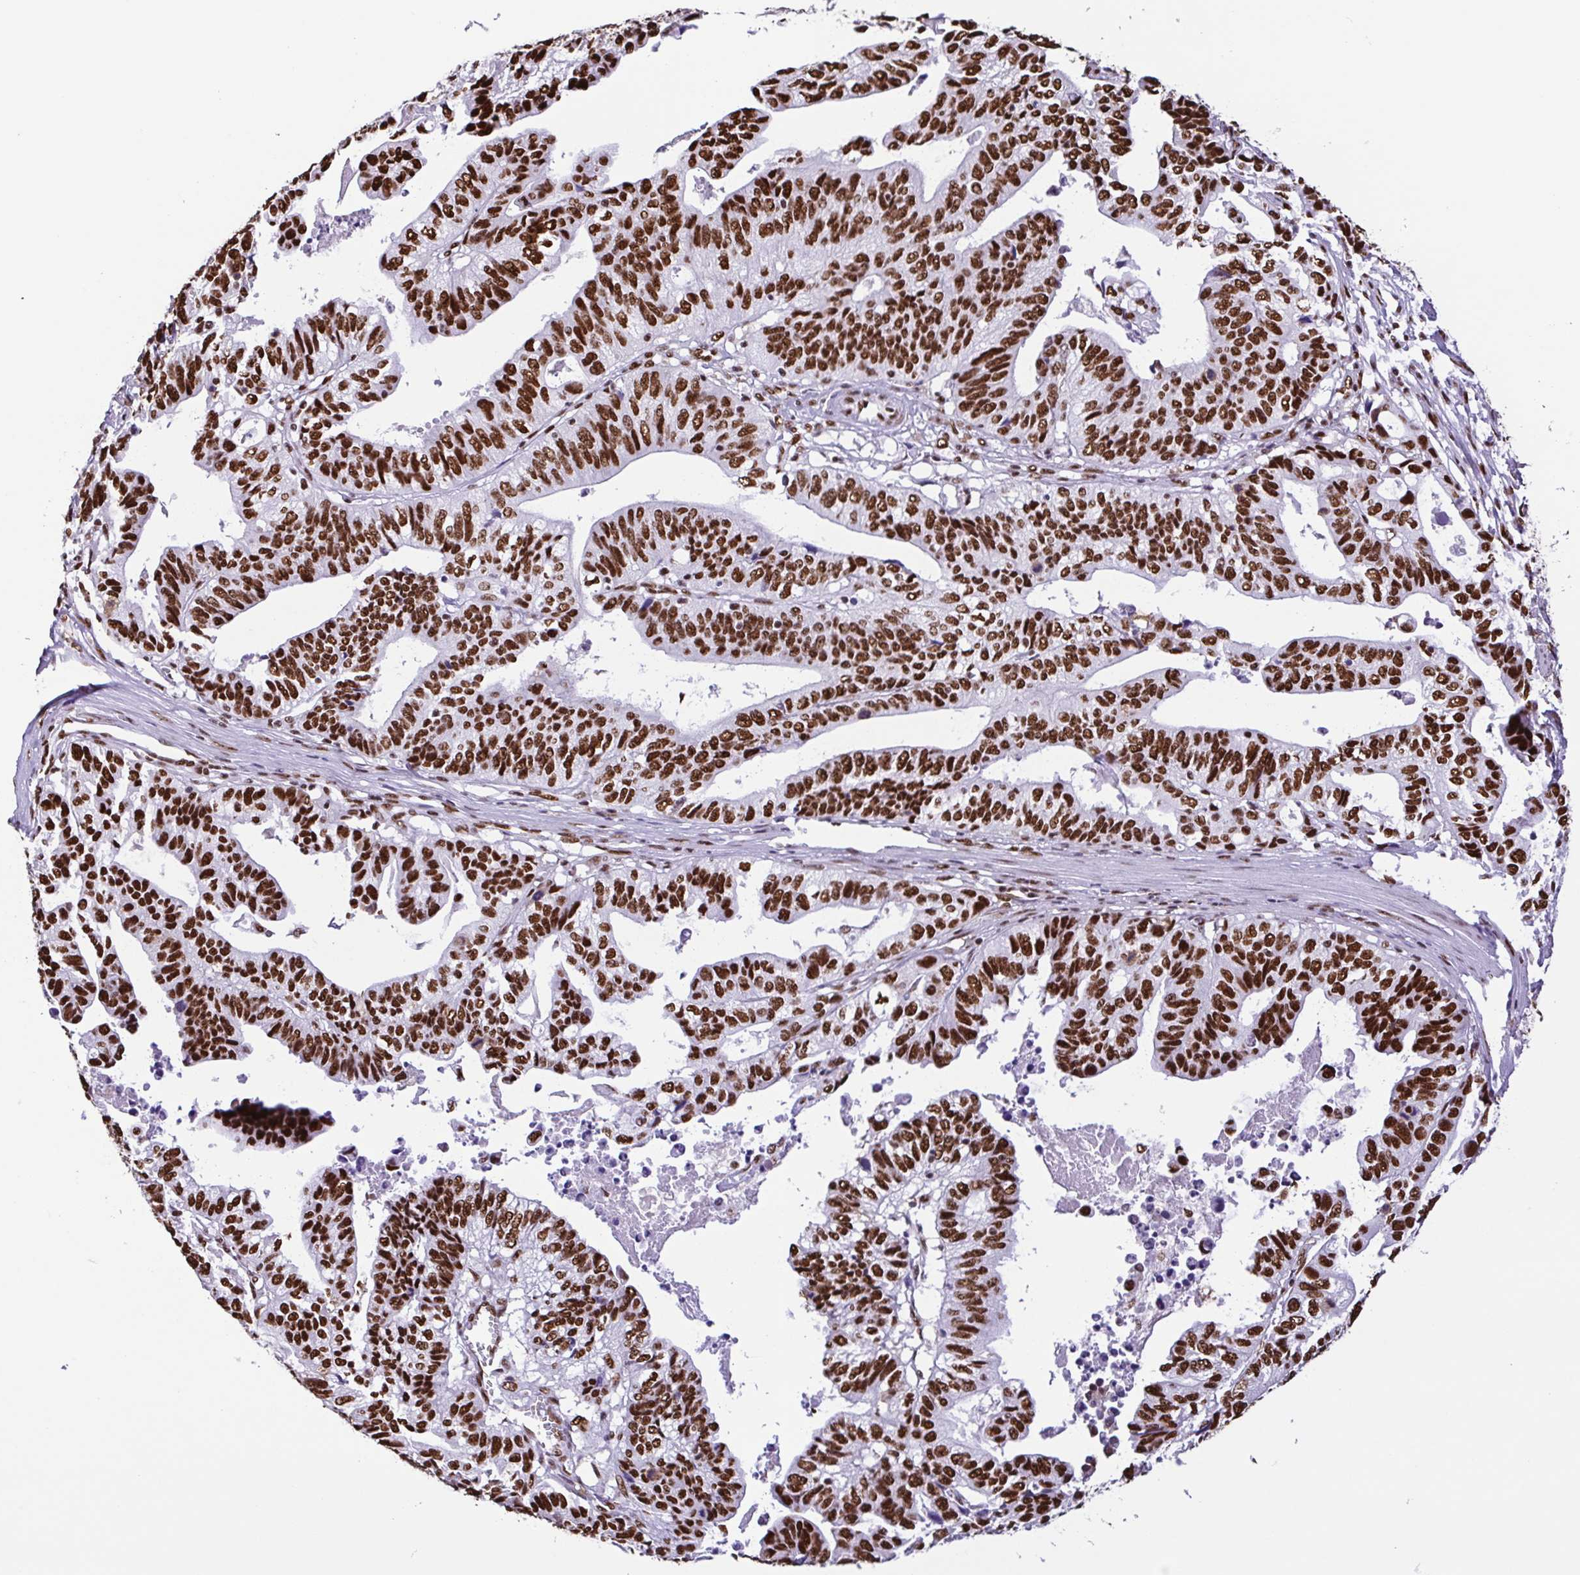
{"staining": {"intensity": "strong", "quantity": ">75%", "location": "nuclear"}, "tissue": "stomach cancer", "cell_type": "Tumor cells", "image_type": "cancer", "snomed": [{"axis": "morphology", "description": "Adenocarcinoma, NOS"}, {"axis": "topography", "description": "Stomach, upper"}], "caption": "Immunohistochemistry photomicrograph of human stomach adenocarcinoma stained for a protein (brown), which exhibits high levels of strong nuclear expression in about >75% of tumor cells.", "gene": "TRIM28", "patient": {"sex": "female", "age": 67}}